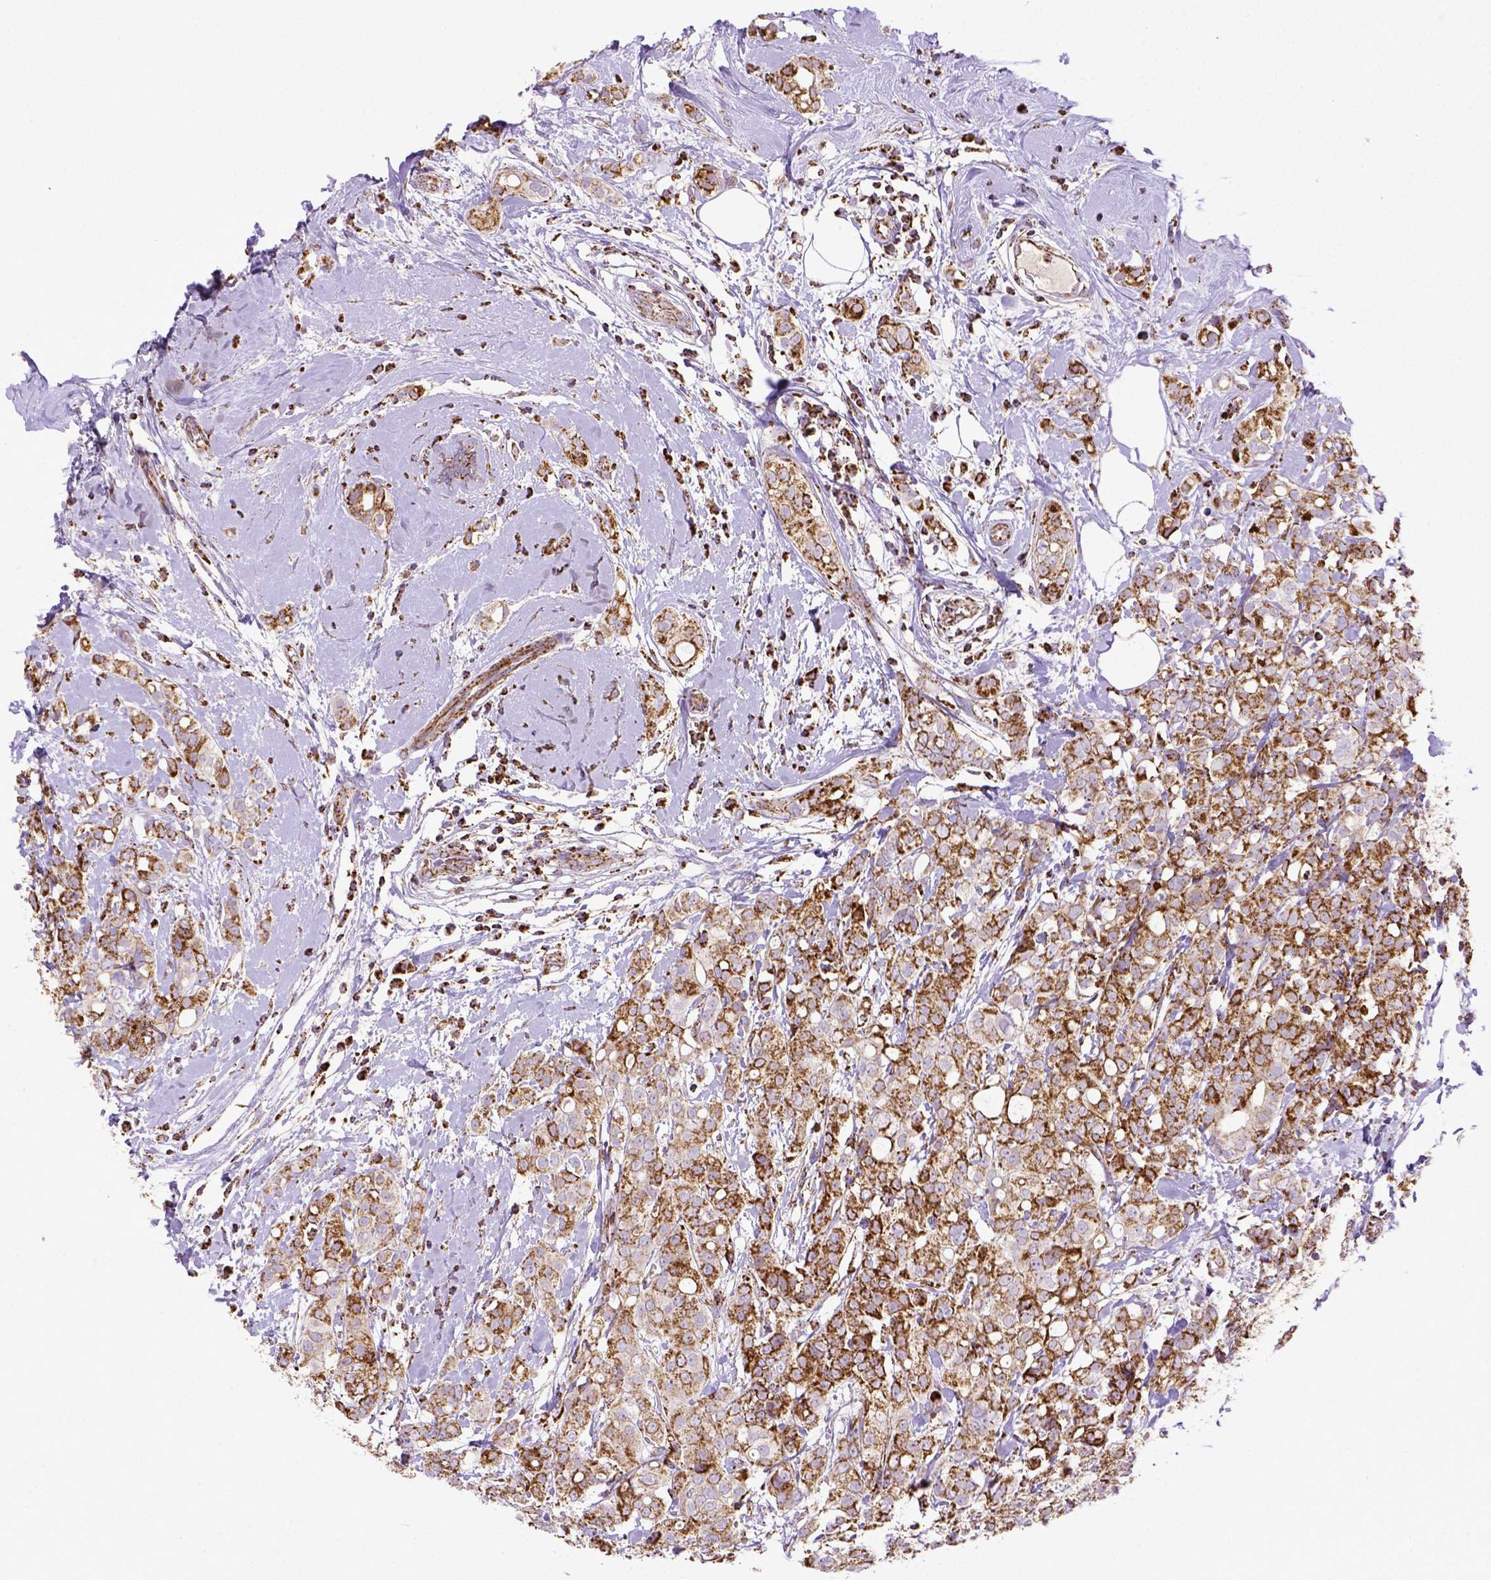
{"staining": {"intensity": "moderate", "quantity": ">75%", "location": "cytoplasmic/membranous"}, "tissue": "breast cancer", "cell_type": "Tumor cells", "image_type": "cancer", "snomed": [{"axis": "morphology", "description": "Duct carcinoma"}, {"axis": "topography", "description": "Breast"}], "caption": "High-power microscopy captured an immunohistochemistry photomicrograph of breast invasive ductal carcinoma, revealing moderate cytoplasmic/membranous expression in approximately >75% of tumor cells. (brown staining indicates protein expression, while blue staining denotes nuclei).", "gene": "MT-CO1", "patient": {"sex": "female", "age": 40}}